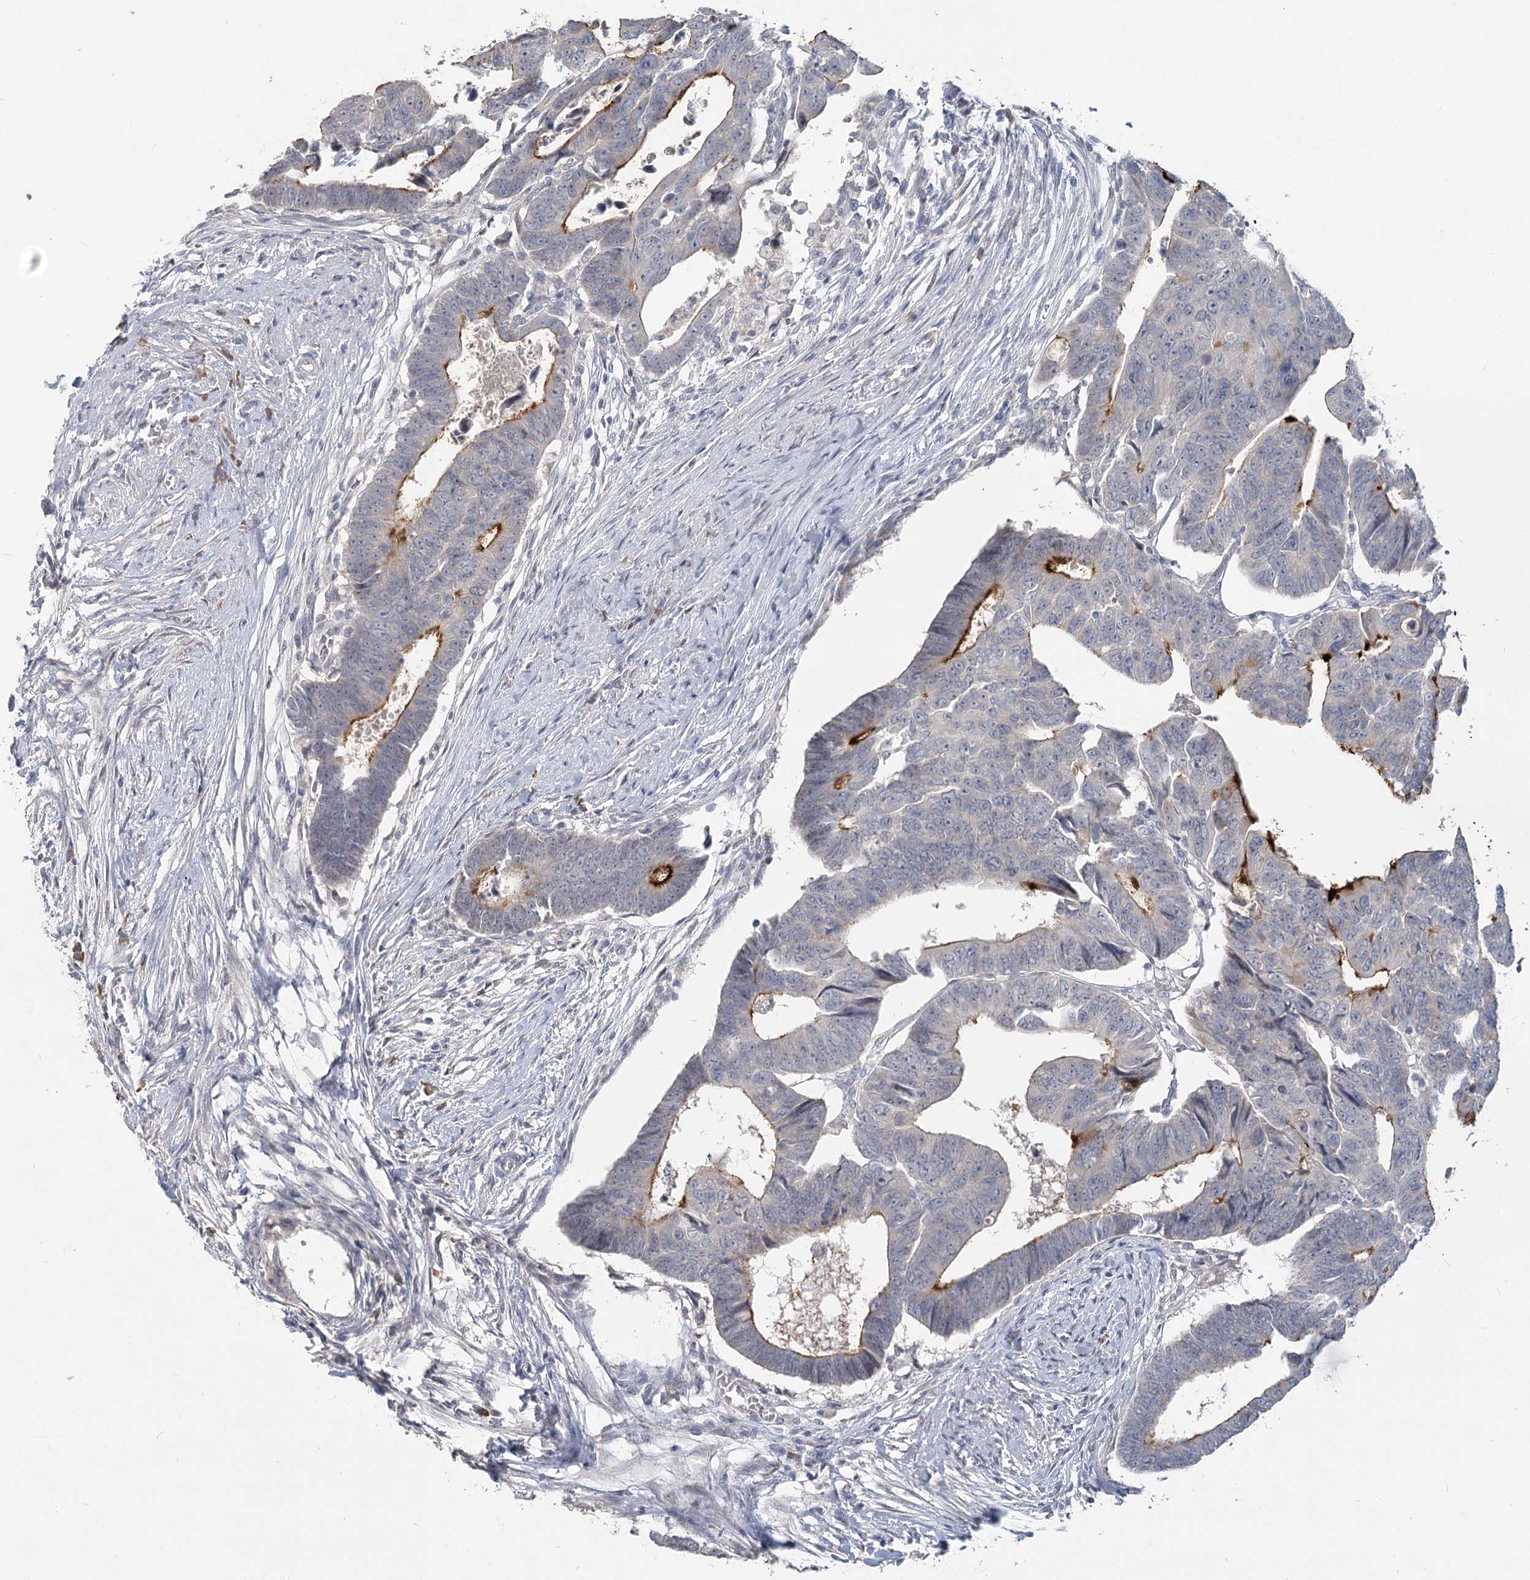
{"staining": {"intensity": "strong", "quantity": "<25%", "location": "cytoplasmic/membranous"}, "tissue": "colorectal cancer", "cell_type": "Tumor cells", "image_type": "cancer", "snomed": [{"axis": "morphology", "description": "Adenocarcinoma, NOS"}, {"axis": "topography", "description": "Rectum"}], "caption": "This micrograph displays immunohistochemistry staining of colorectal cancer, with medium strong cytoplasmic/membranous staining in approximately <25% of tumor cells.", "gene": "SLC9A3", "patient": {"sex": "female", "age": 65}}